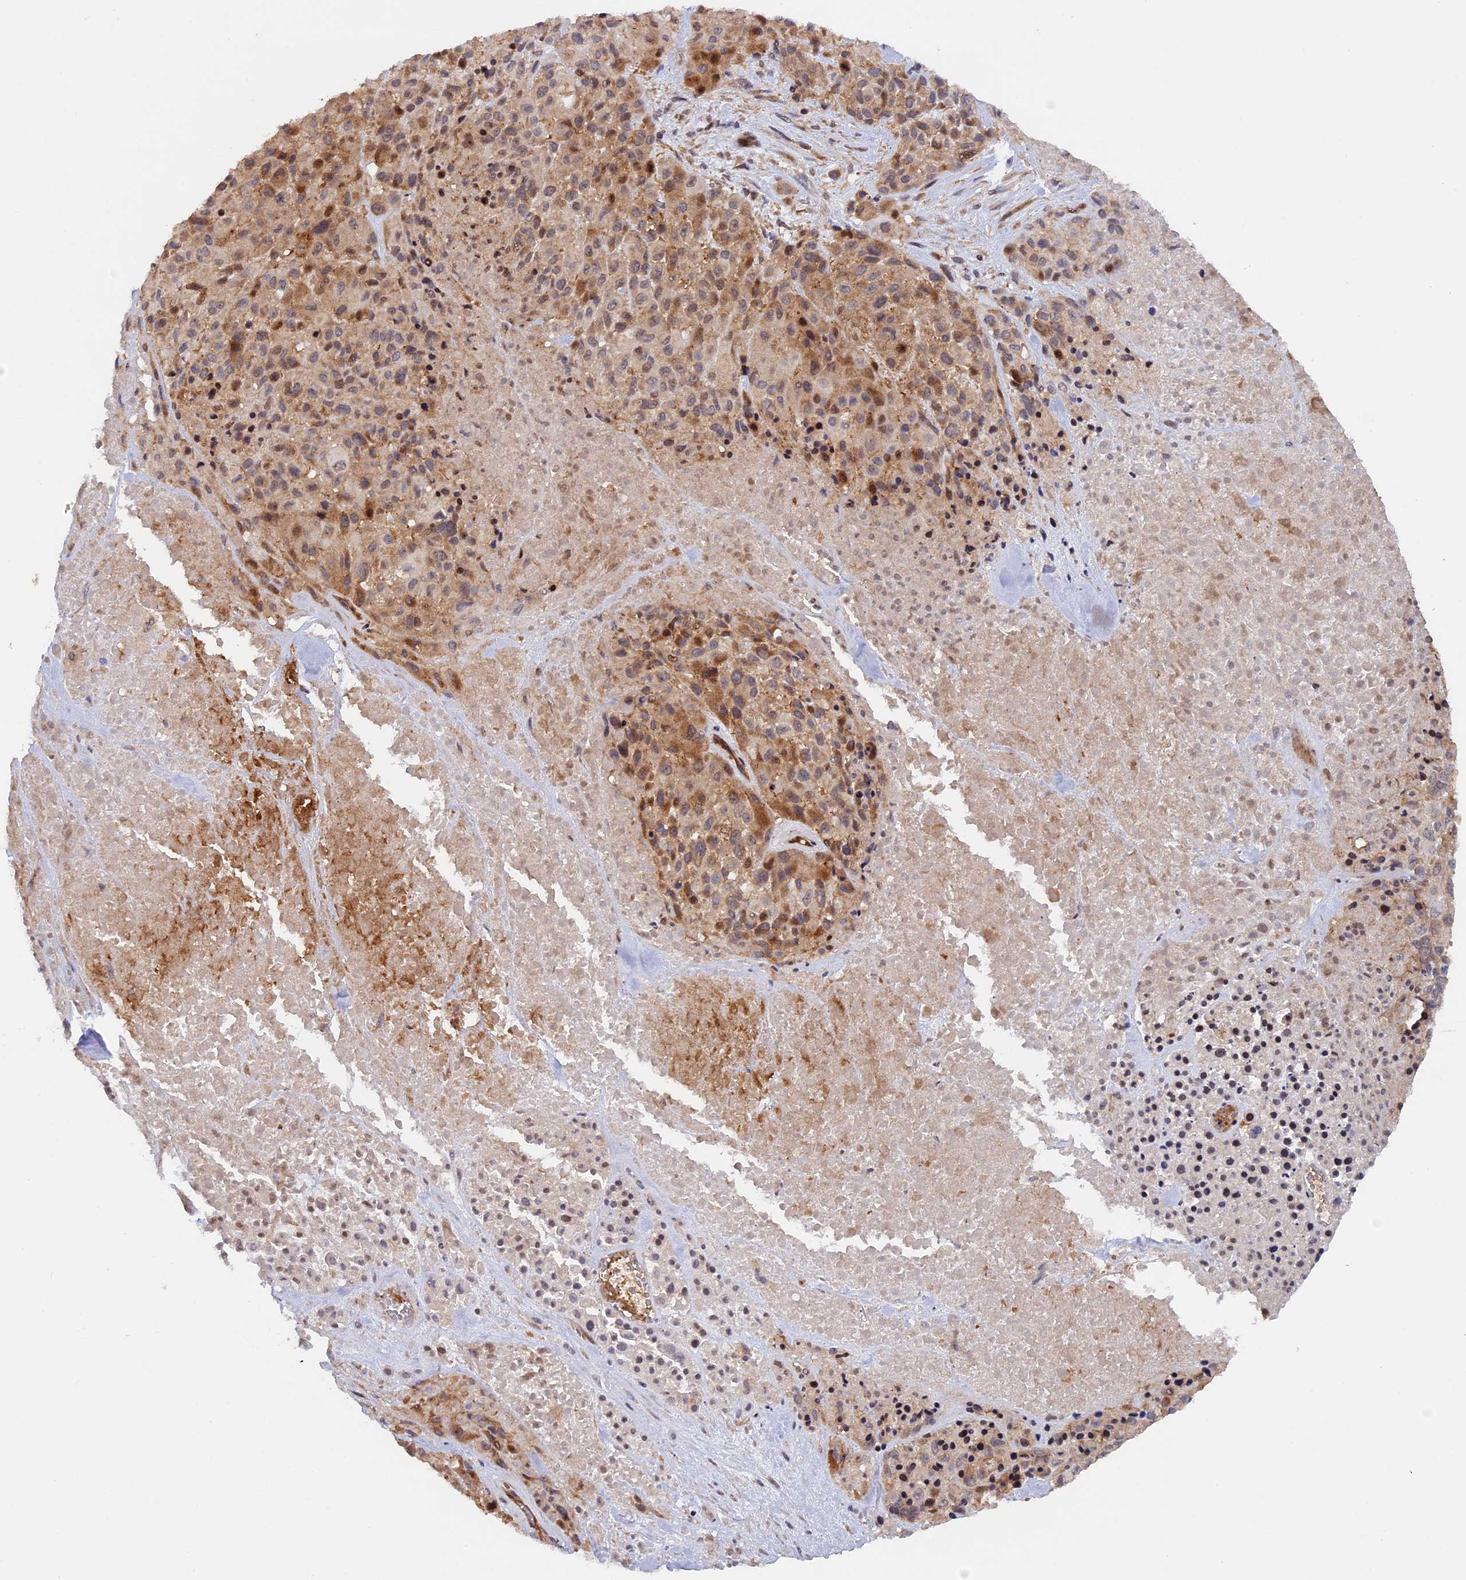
{"staining": {"intensity": "moderate", "quantity": ">75%", "location": "cytoplasmic/membranous,nuclear"}, "tissue": "melanoma", "cell_type": "Tumor cells", "image_type": "cancer", "snomed": [{"axis": "morphology", "description": "Malignant melanoma, Metastatic site"}, {"axis": "topography", "description": "Skin"}], "caption": "Immunohistochemistry image of human malignant melanoma (metastatic site) stained for a protein (brown), which displays medium levels of moderate cytoplasmic/membranous and nuclear positivity in approximately >75% of tumor cells.", "gene": "FERMT1", "patient": {"sex": "female", "age": 81}}